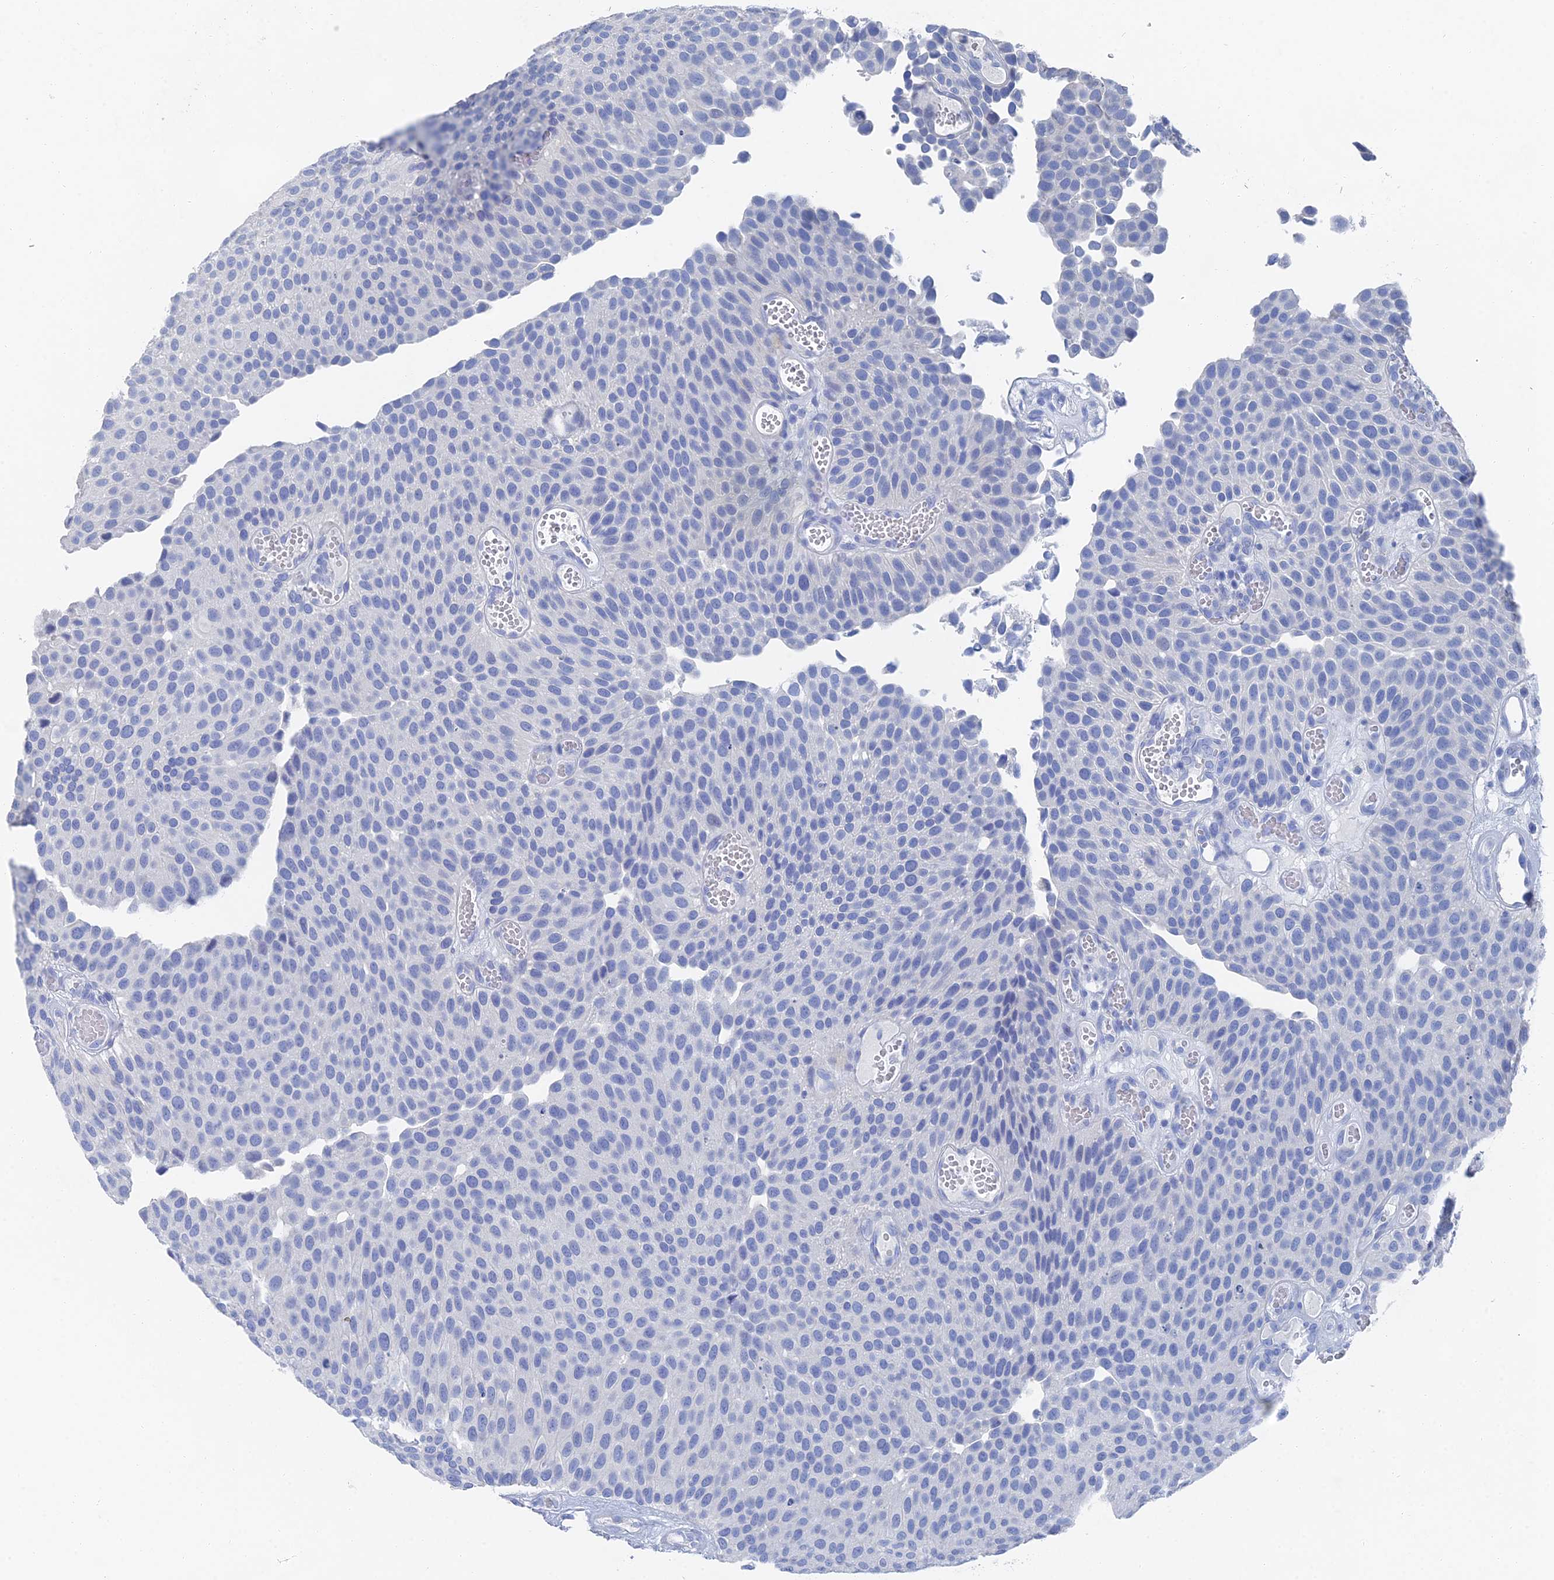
{"staining": {"intensity": "negative", "quantity": "none", "location": "none"}, "tissue": "urothelial cancer", "cell_type": "Tumor cells", "image_type": "cancer", "snomed": [{"axis": "morphology", "description": "Urothelial carcinoma, Low grade"}, {"axis": "topography", "description": "Urinary bladder"}], "caption": "A photomicrograph of urothelial cancer stained for a protein reveals no brown staining in tumor cells.", "gene": "GFAP", "patient": {"sex": "male", "age": 89}}